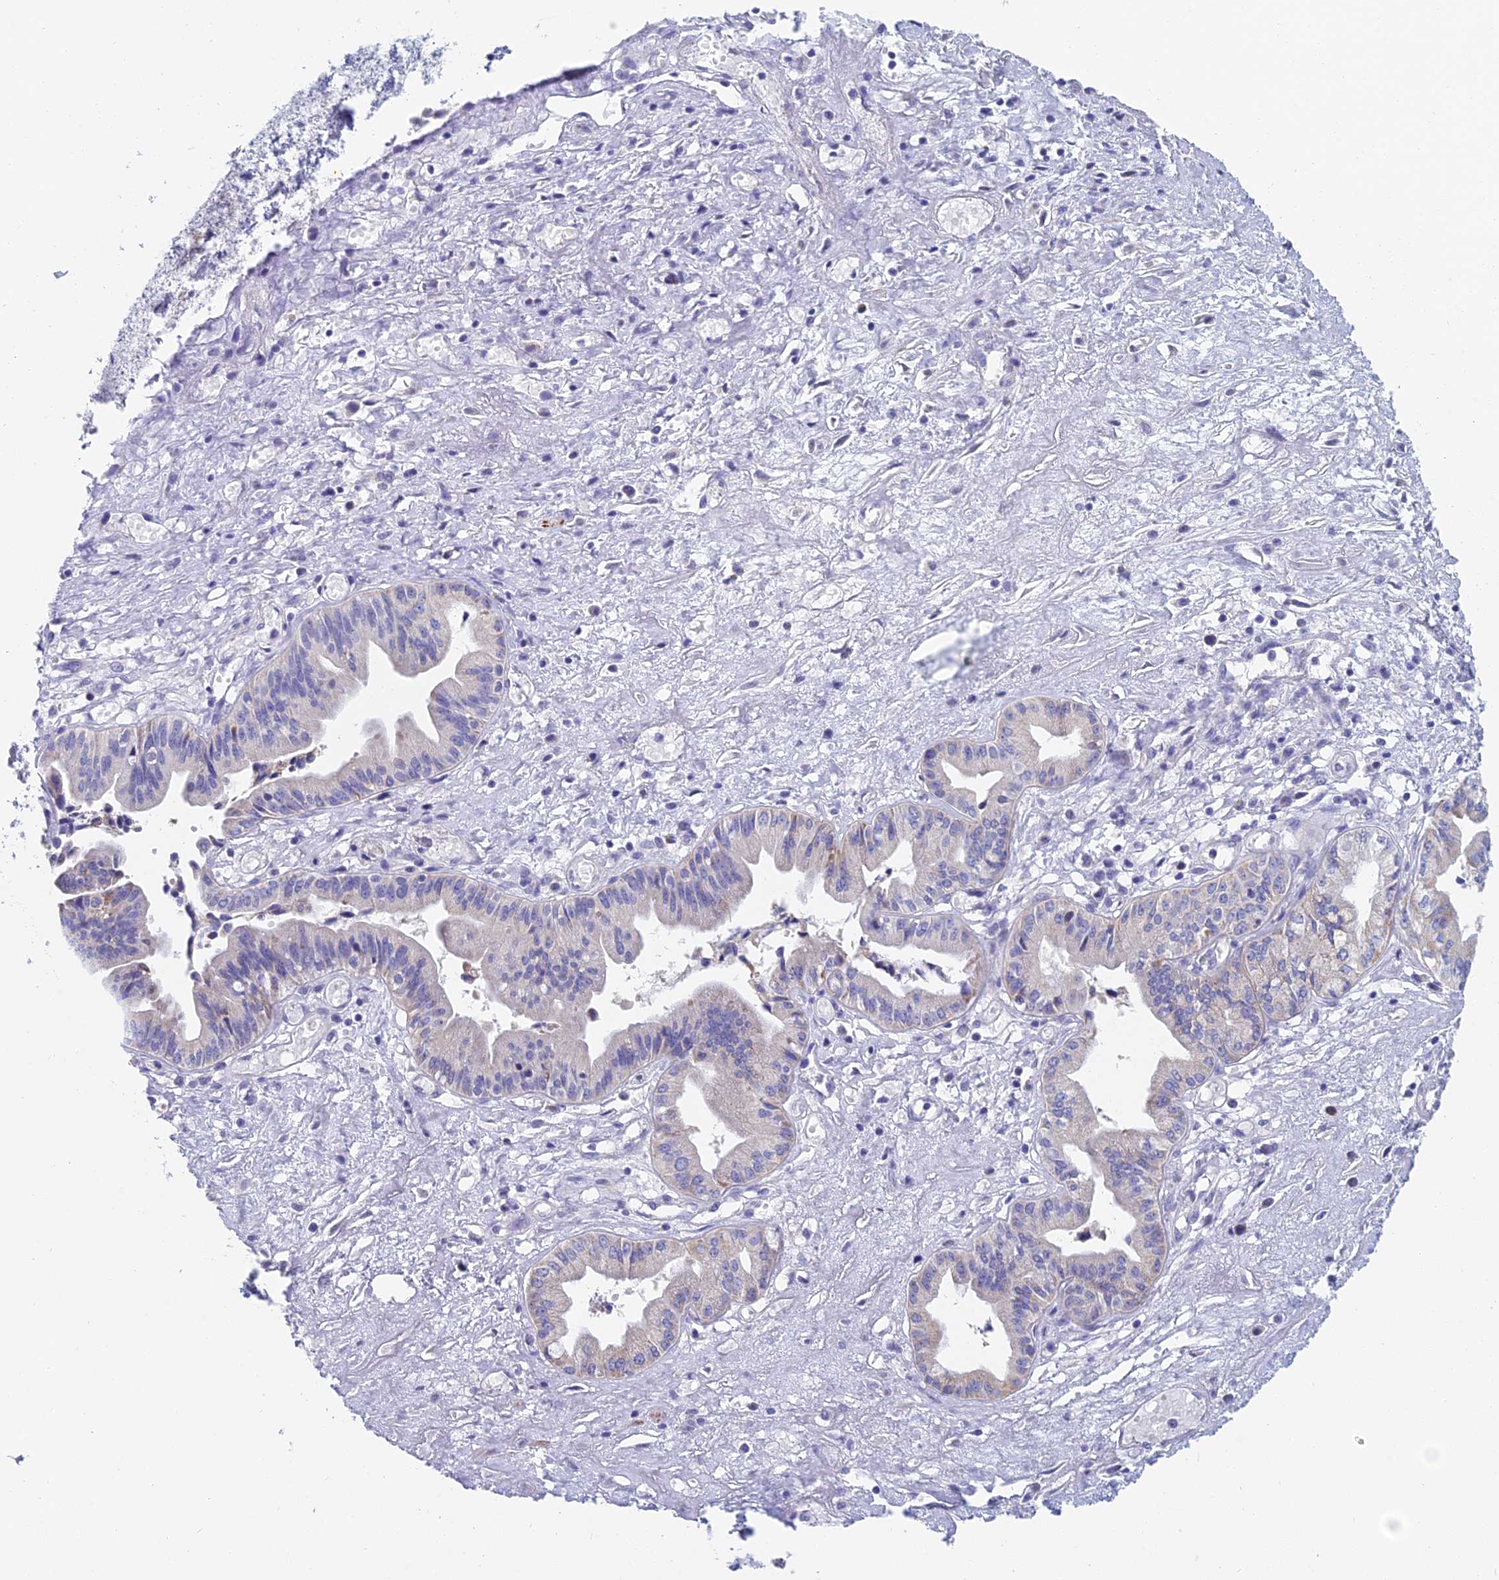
{"staining": {"intensity": "negative", "quantity": "none", "location": "none"}, "tissue": "pancreatic cancer", "cell_type": "Tumor cells", "image_type": "cancer", "snomed": [{"axis": "morphology", "description": "Adenocarcinoma, NOS"}, {"axis": "topography", "description": "Pancreas"}], "caption": "Tumor cells show no significant protein staining in adenocarcinoma (pancreatic).", "gene": "ACSM1", "patient": {"sex": "female", "age": 50}}